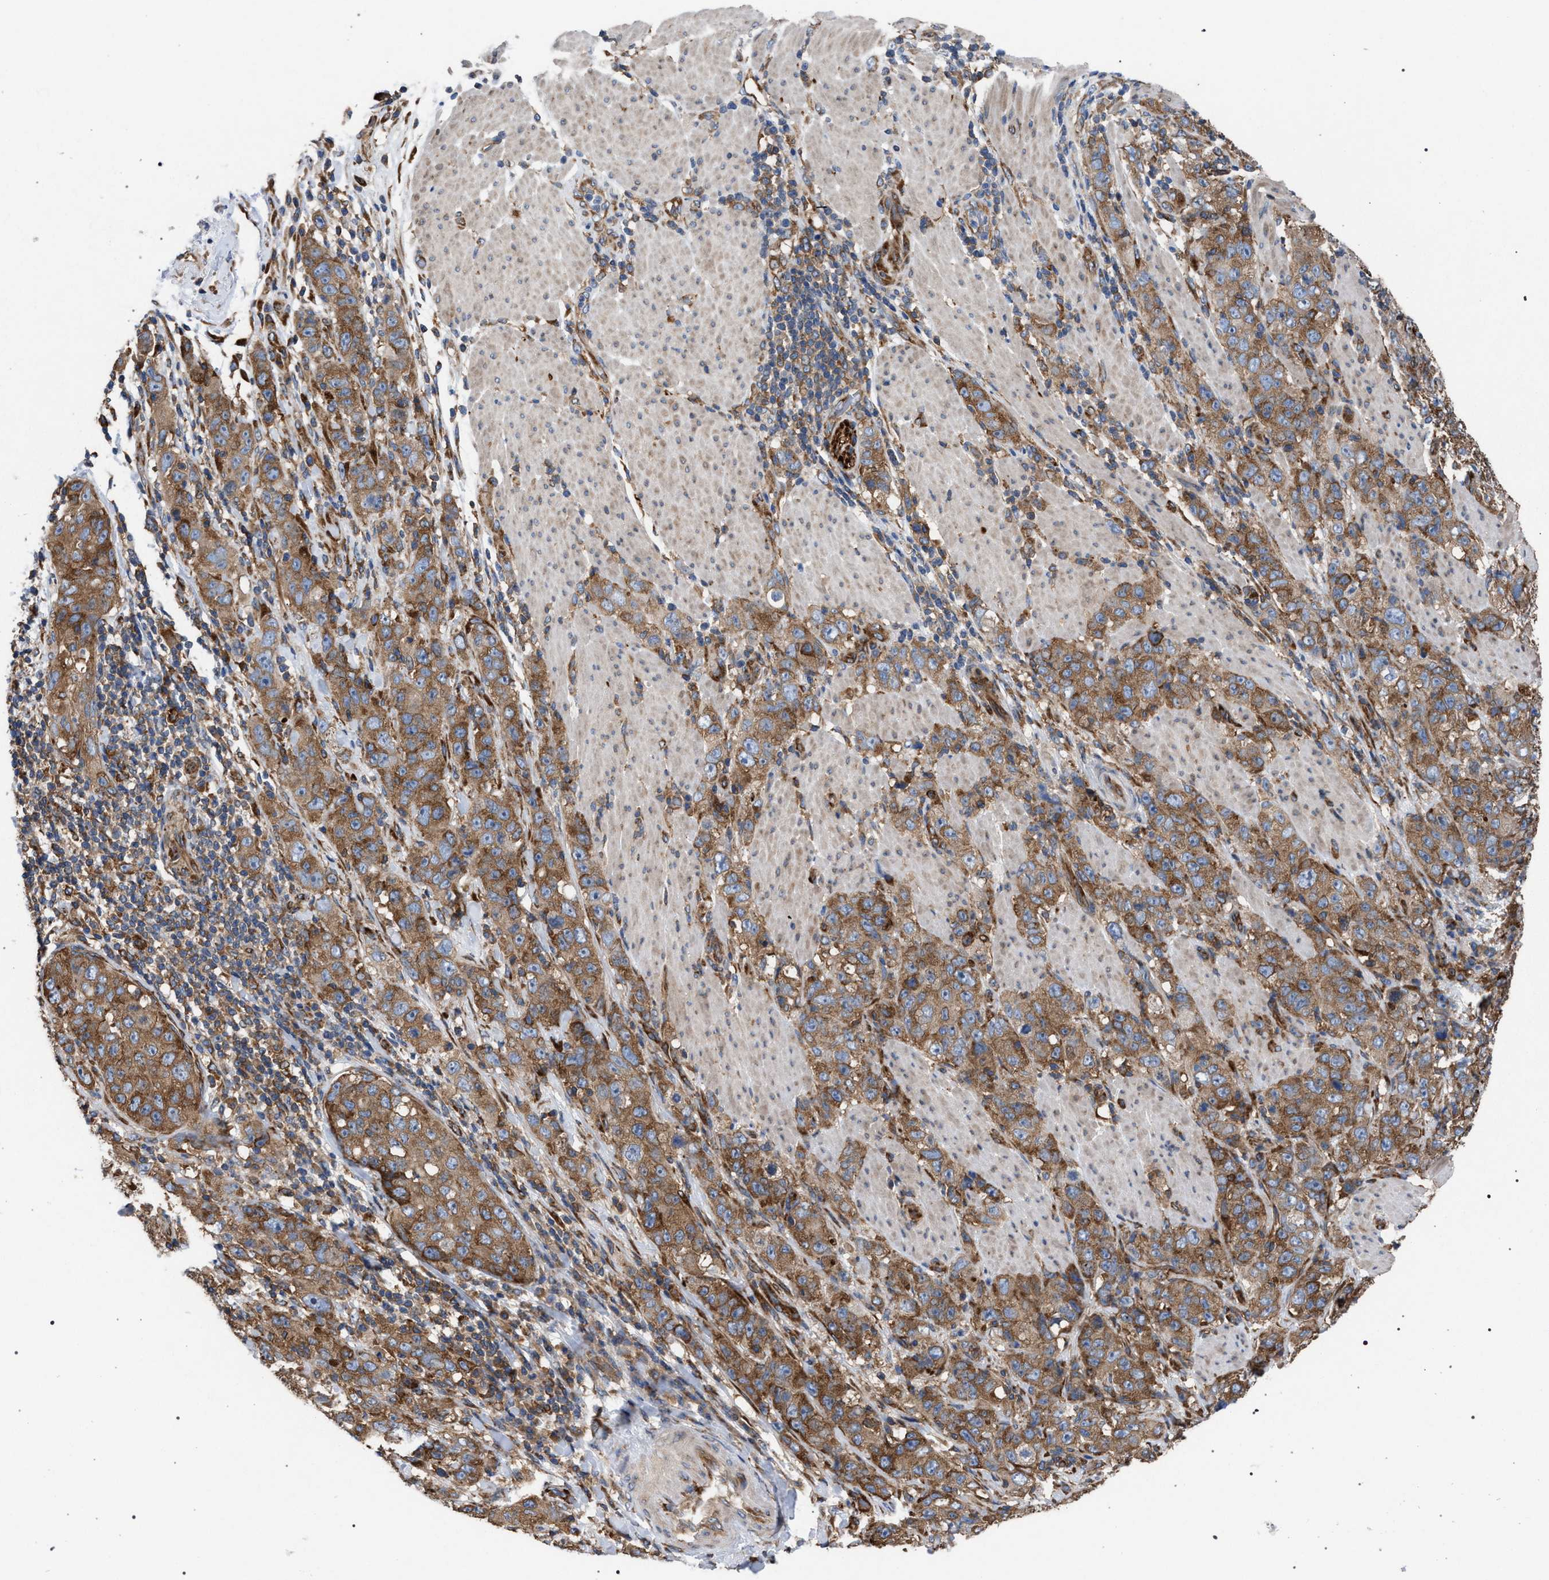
{"staining": {"intensity": "moderate", "quantity": ">75%", "location": "cytoplasmic/membranous"}, "tissue": "stomach cancer", "cell_type": "Tumor cells", "image_type": "cancer", "snomed": [{"axis": "morphology", "description": "Adenocarcinoma, NOS"}, {"axis": "topography", "description": "Stomach"}], "caption": "This micrograph exhibits immunohistochemistry staining of stomach adenocarcinoma, with medium moderate cytoplasmic/membranous positivity in about >75% of tumor cells.", "gene": "CDR2L", "patient": {"sex": "male", "age": 48}}